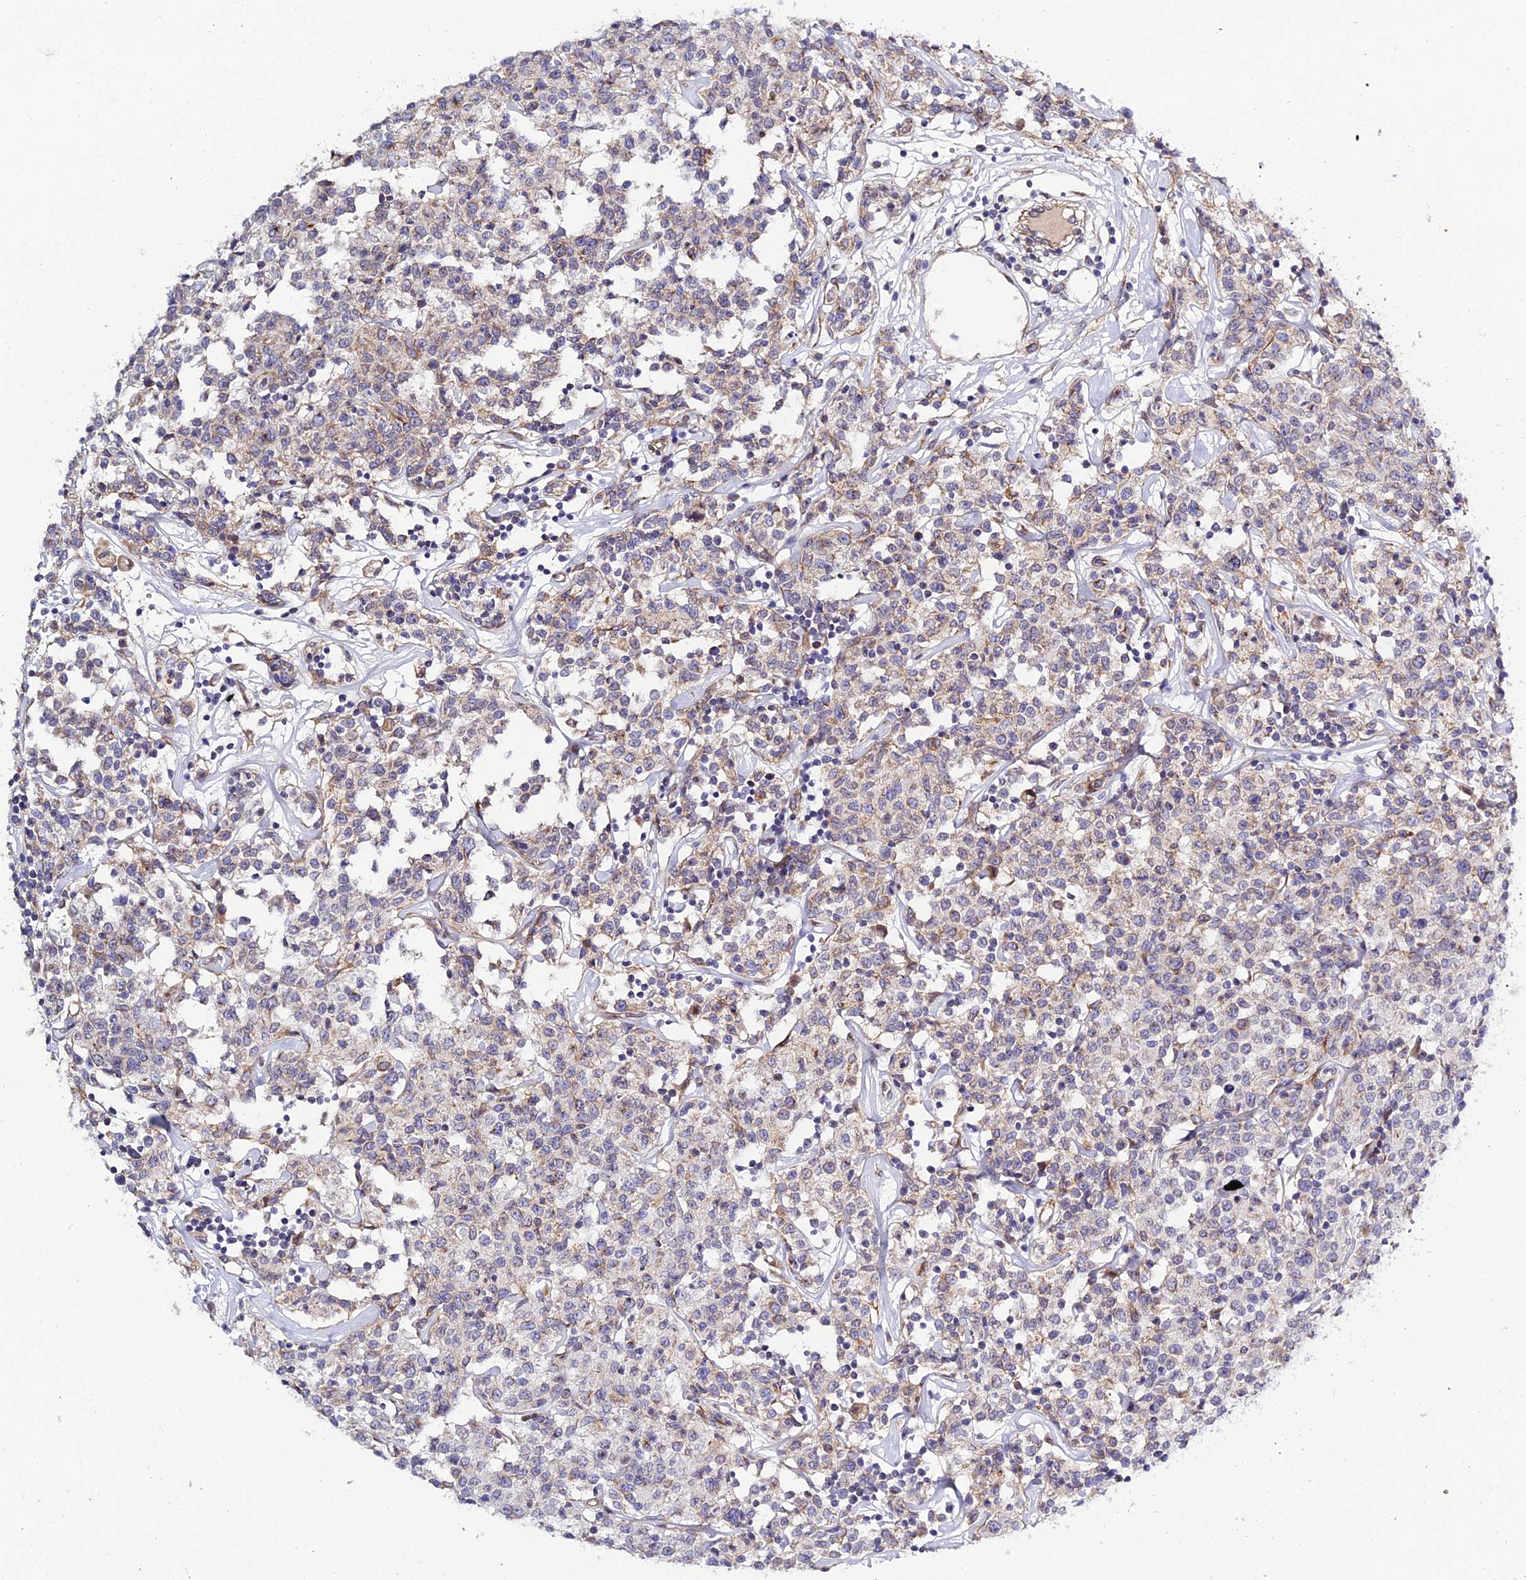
{"staining": {"intensity": "weak", "quantity": "25%-75%", "location": "cytoplasmic/membranous"}, "tissue": "lymphoma", "cell_type": "Tumor cells", "image_type": "cancer", "snomed": [{"axis": "morphology", "description": "Malignant lymphoma, non-Hodgkin's type, Low grade"}, {"axis": "topography", "description": "Small intestine"}], "caption": "Protein analysis of low-grade malignant lymphoma, non-Hodgkin's type tissue exhibits weak cytoplasmic/membranous positivity in about 25%-75% of tumor cells.", "gene": "ARL6IP1", "patient": {"sex": "female", "age": 59}}